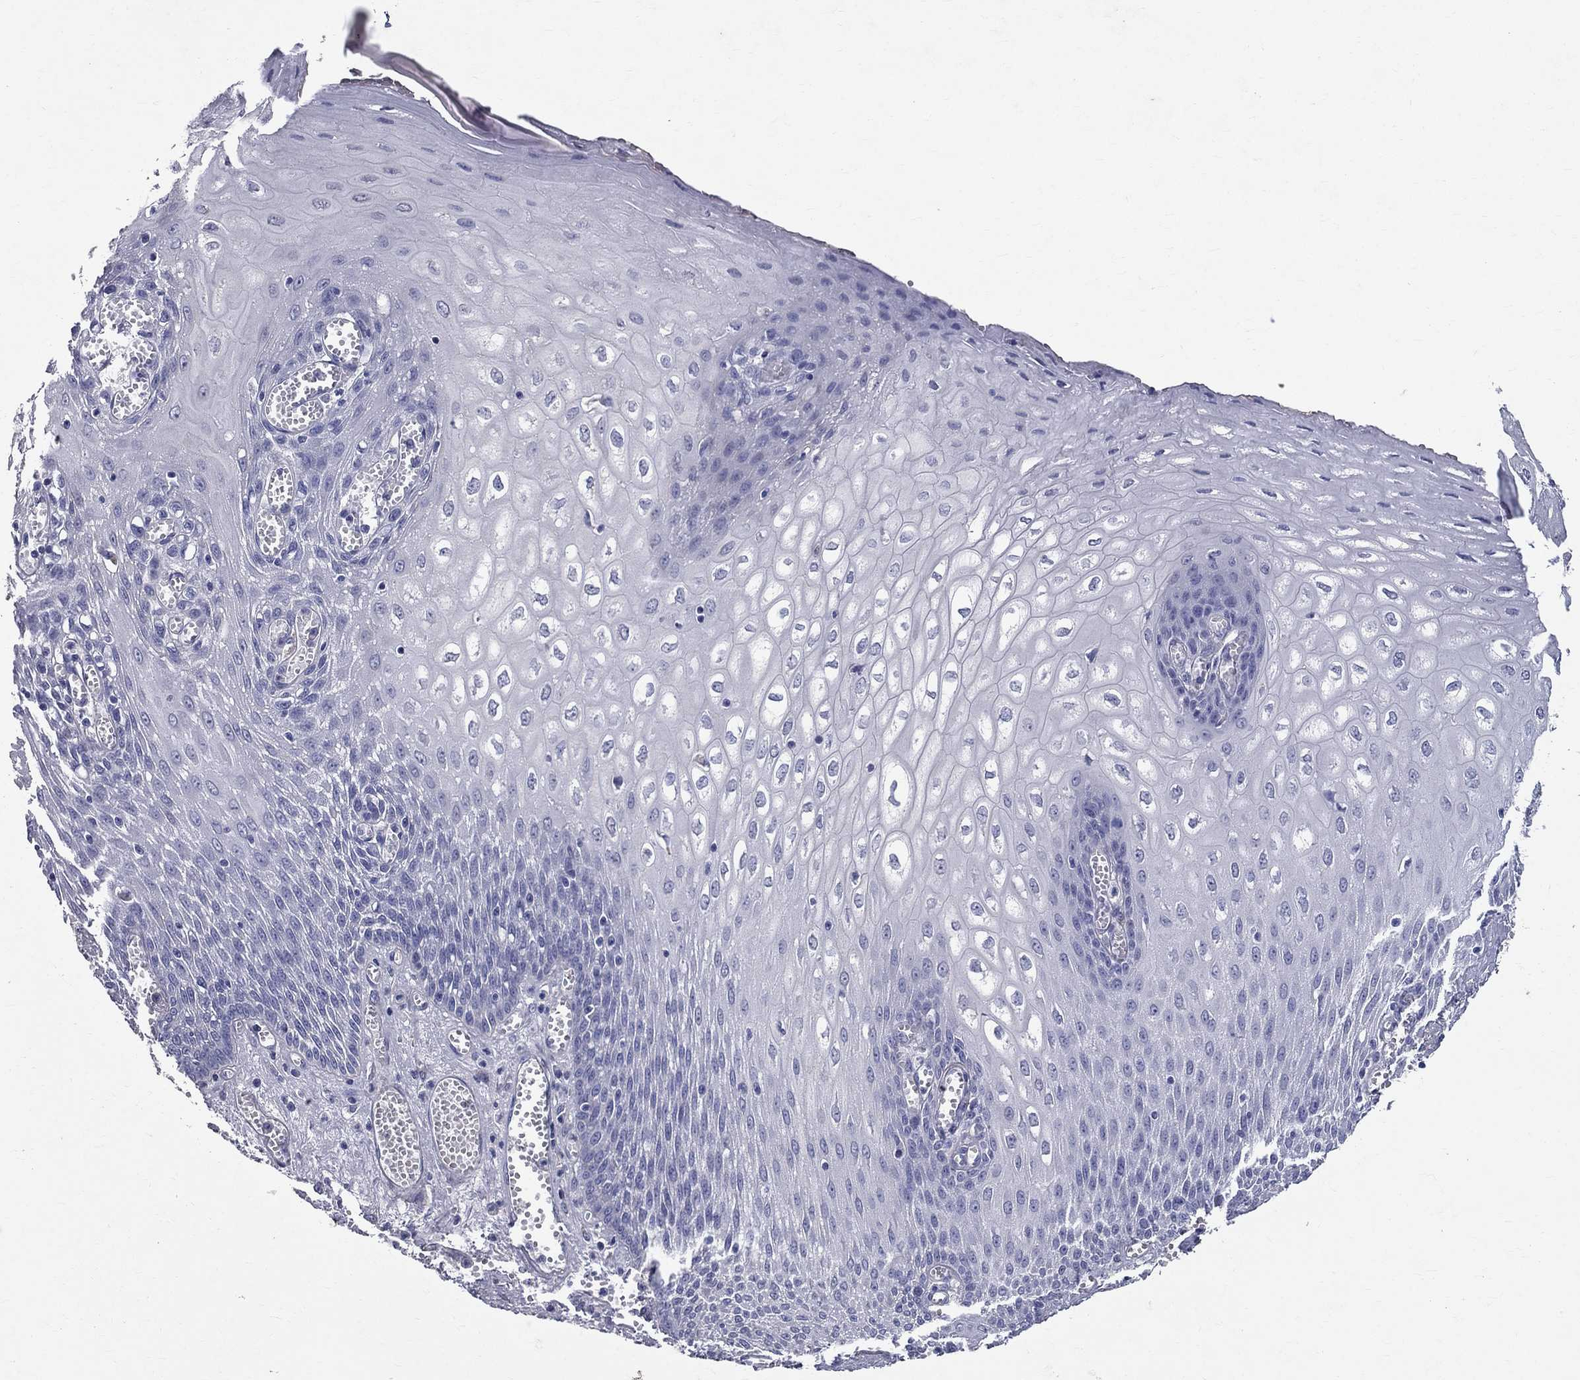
{"staining": {"intensity": "negative", "quantity": "none", "location": "none"}, "tissue": "esophagus", "cell_type": "Squamous epithelial cells", "image_type": "normal", "snomed": [{"axis": "morphology", "description": "Normal tissue, NOS"}, {"axis": "topography", "description": "Esophagus"}], "caption": "Immunohistochemistry micrograph of normal esophagus stained for a protein (brown), which displays no expression in squamous epithelial cells.", "gene": "ANXA10", "patient": {"sex": "male", "age": 58}}